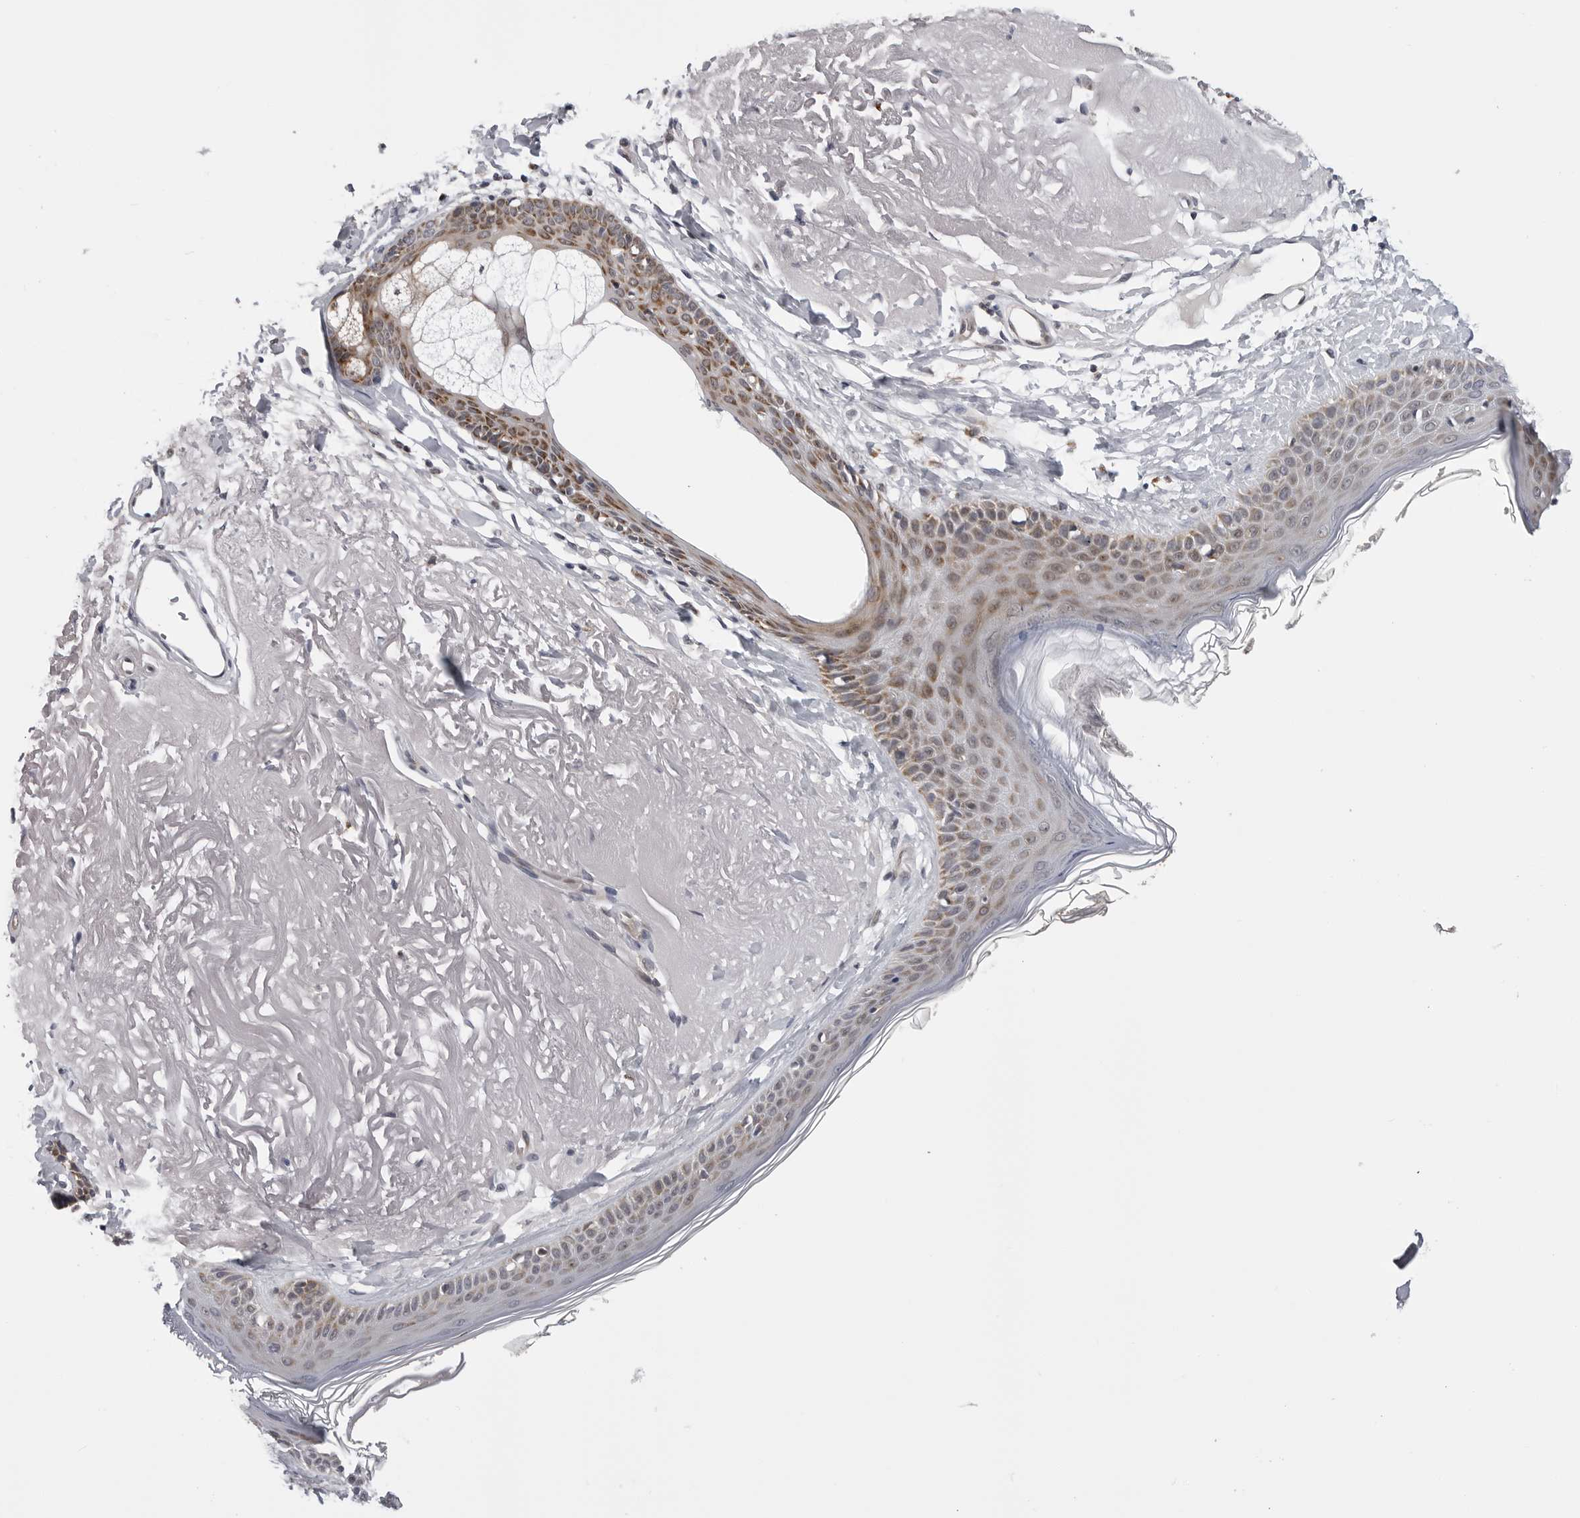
{"staining": {"intensity": "negative", "quantity": "none", "location": "none"}, "tissue": "skin", "cell_type": "Fibroblasts", "image_type": "normal", "snomed": [{"axis": "morphology", "description": "Normal tissue, NOS"}, {"axis": "topography", "description": "Skin"}, {"axis": "topography", "description": "Skeletal muscle"}], "caption": "This is an immunohistochemistry (IHC) image of unremarkable skin. There is no staining in fibroblasts.", "gene": "CDK20", "patient": {"sex": "male", "age": 83}}